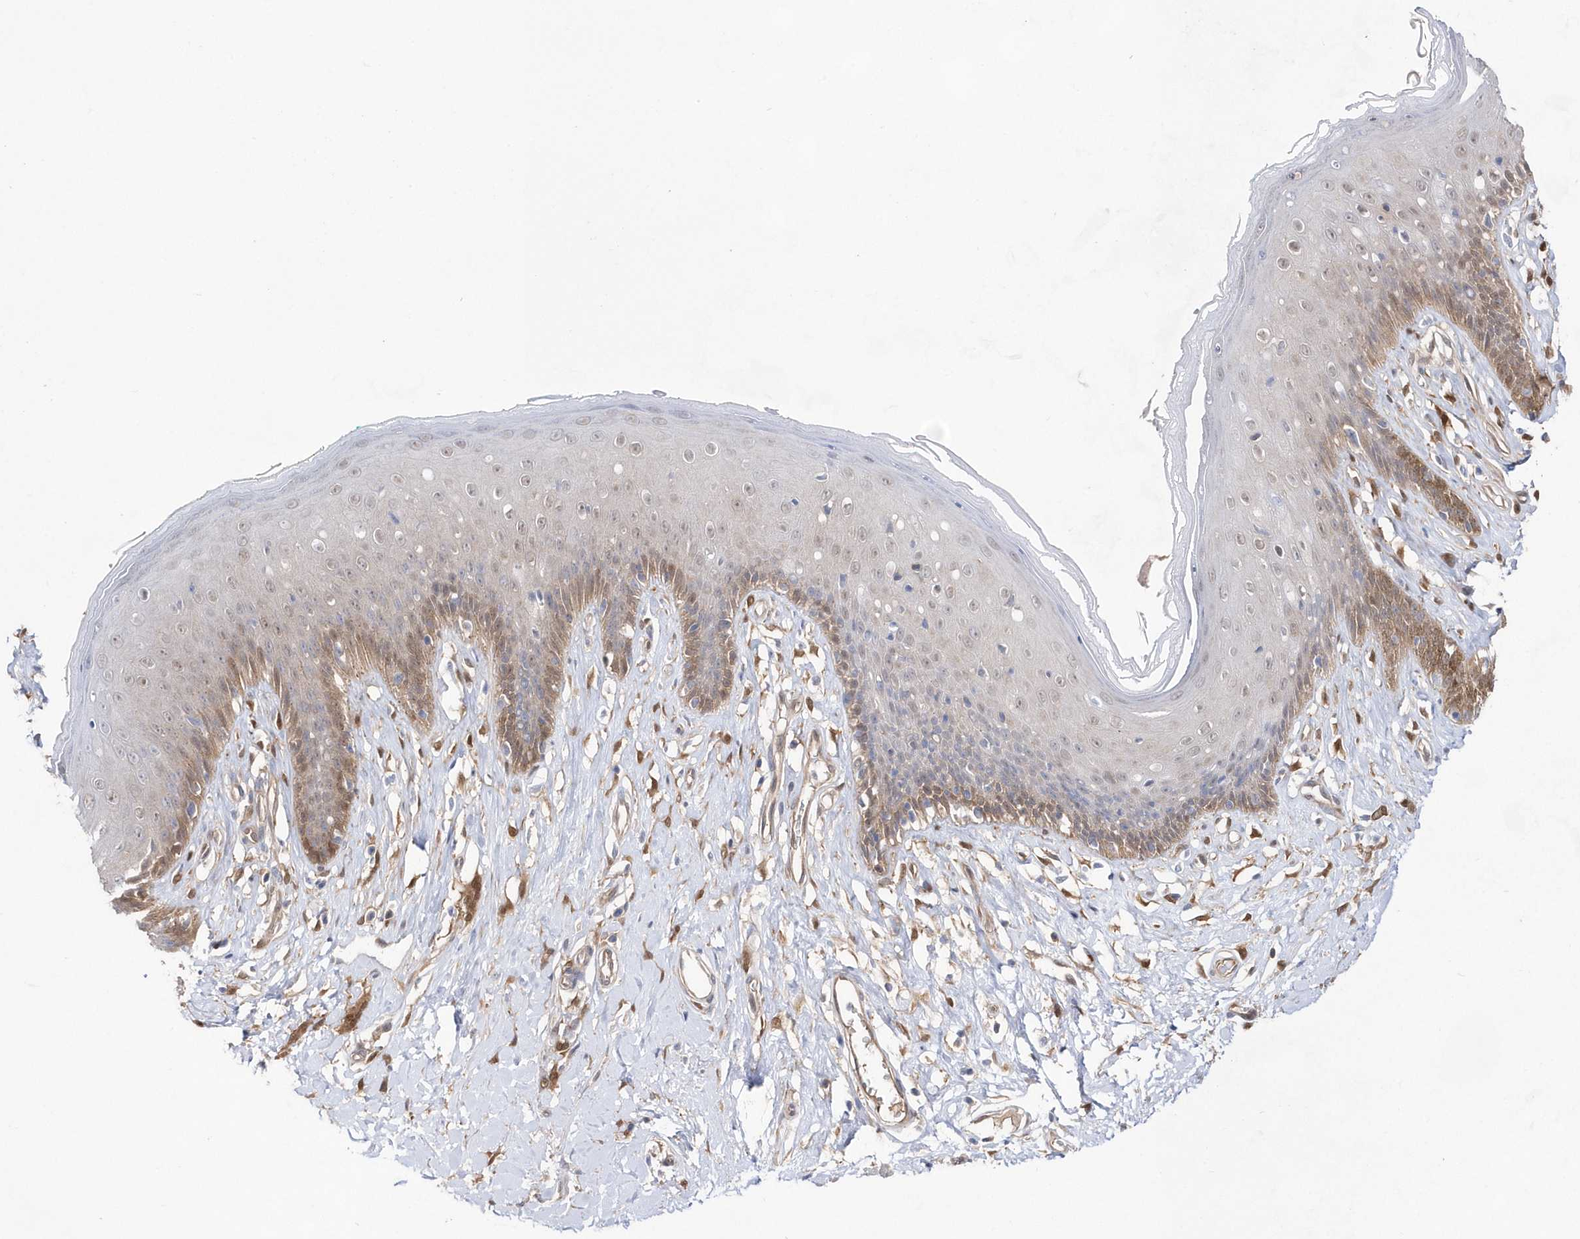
{"staining": {"intensity": "moderate", "quantity": "25%-75%", "location": "cytoplasmic/membranous,nuclear"}, "tissue": "skin", "cell_type": "Epidermal cells", "image_type": "normal", "snomed": [{"axis": "morphology", "description": "Normal tissue, NOS"}, {"axis": "morphology", "description": "Squamous cell carcinoma, NOS"}, {"axis": "topography", "description": "Vulva"}], "caption": "Protein expression by immunohistochemistry reveals moderate cytoplasmic/membranous,nuclear staining in approximately 25%-75% of epidermal cells in benign skin.", "gene": "BDH2", "patient": {"sex": "female", "age": 85}}